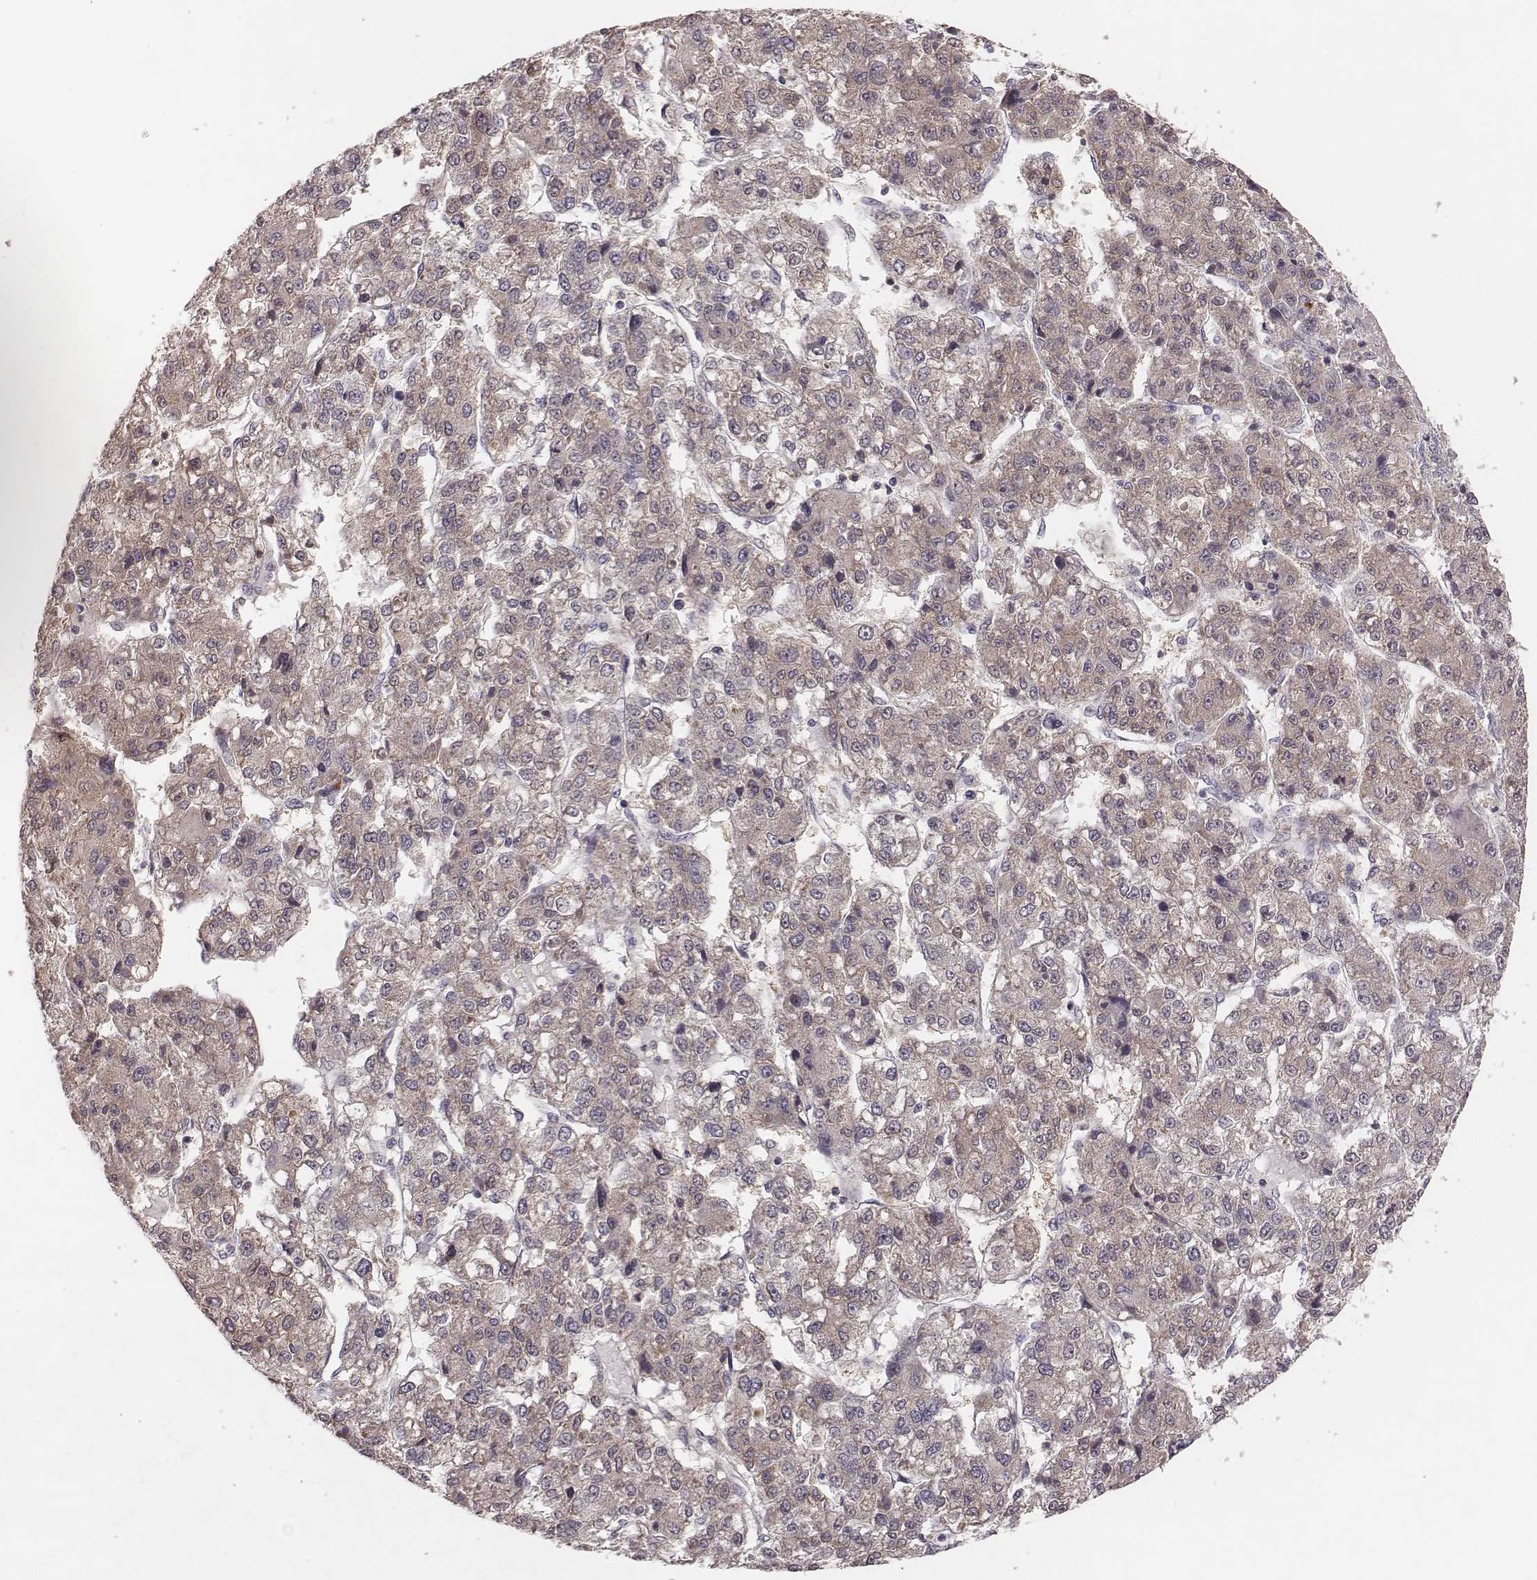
{"staining": {"intensity": "moderate", "quantity": "<25%", "location": "cytoplasmic/membranous"}, "tissue": "liver cancer", "cell_type": "Tumor cells", "image_type": "cancer", "snomed": [{"axis": "morphology", "description": "Carcinoma, Hepatocellular, NOS"}, {"axis": "topography", "description": "Liver"}], "caption": "High-magnification brightfield microscopy of hepatocellular carcinoma (liver) stained with DAB (brown) and counterstained with hematoxylin (blue). tumor cells exhibit moderate cytoplasmic/membranous expression is appreciated in about<25% of cells.", "gene": "P2RX5", "patient": {"sex": "male", "age": 56}}